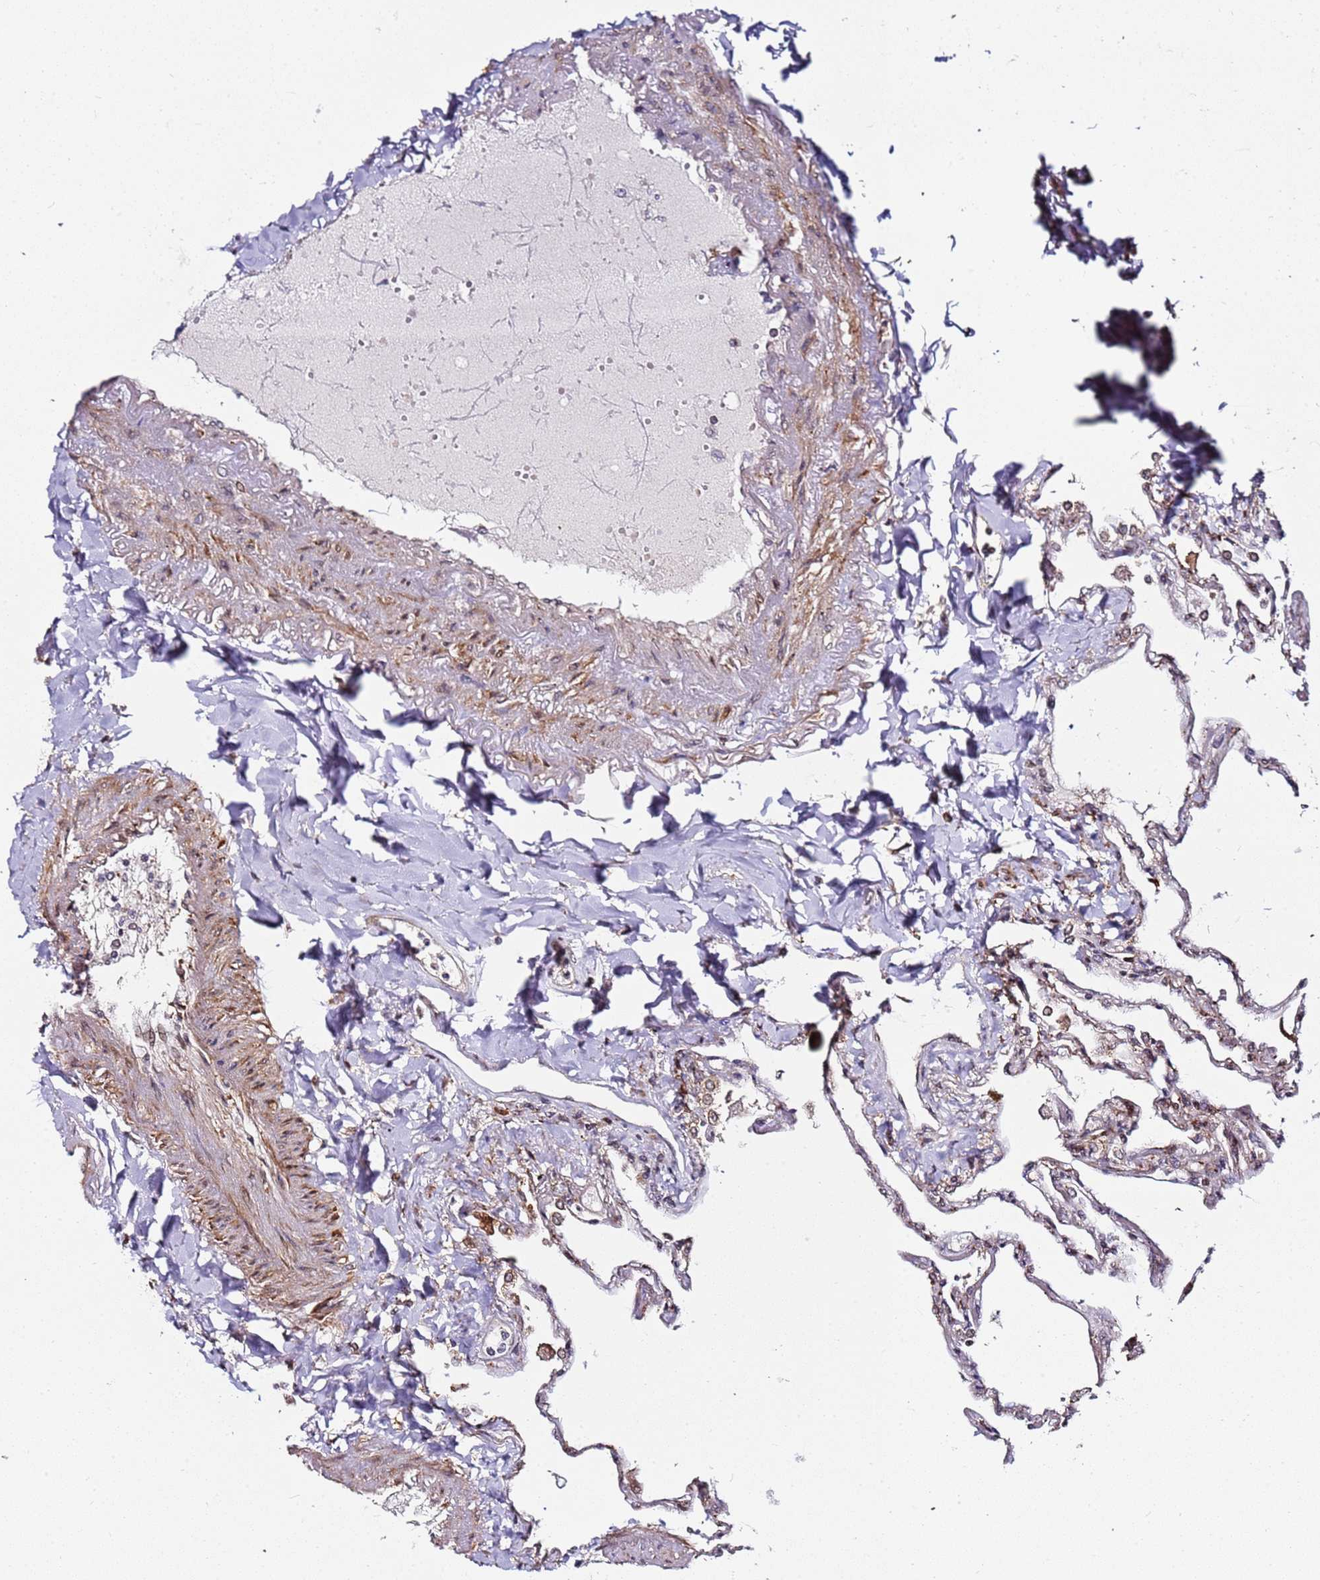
{"staining": {"intensity": "negative", "quantity": "none", "location": "none"}, "tissue": "lung", "cell_type": "Alveolar cells", "image_type": "normal", "snomed": [{"axis": "morphology", "description": "Normal tissue, NOS"}, {"axis": "topography", "description": "Lung"}], "caption": "The photomicrograph shows no staining of alveolar cells in benign lung.", "gene": "PPM1H", "patient": {"sex": "female", "age": 67}}